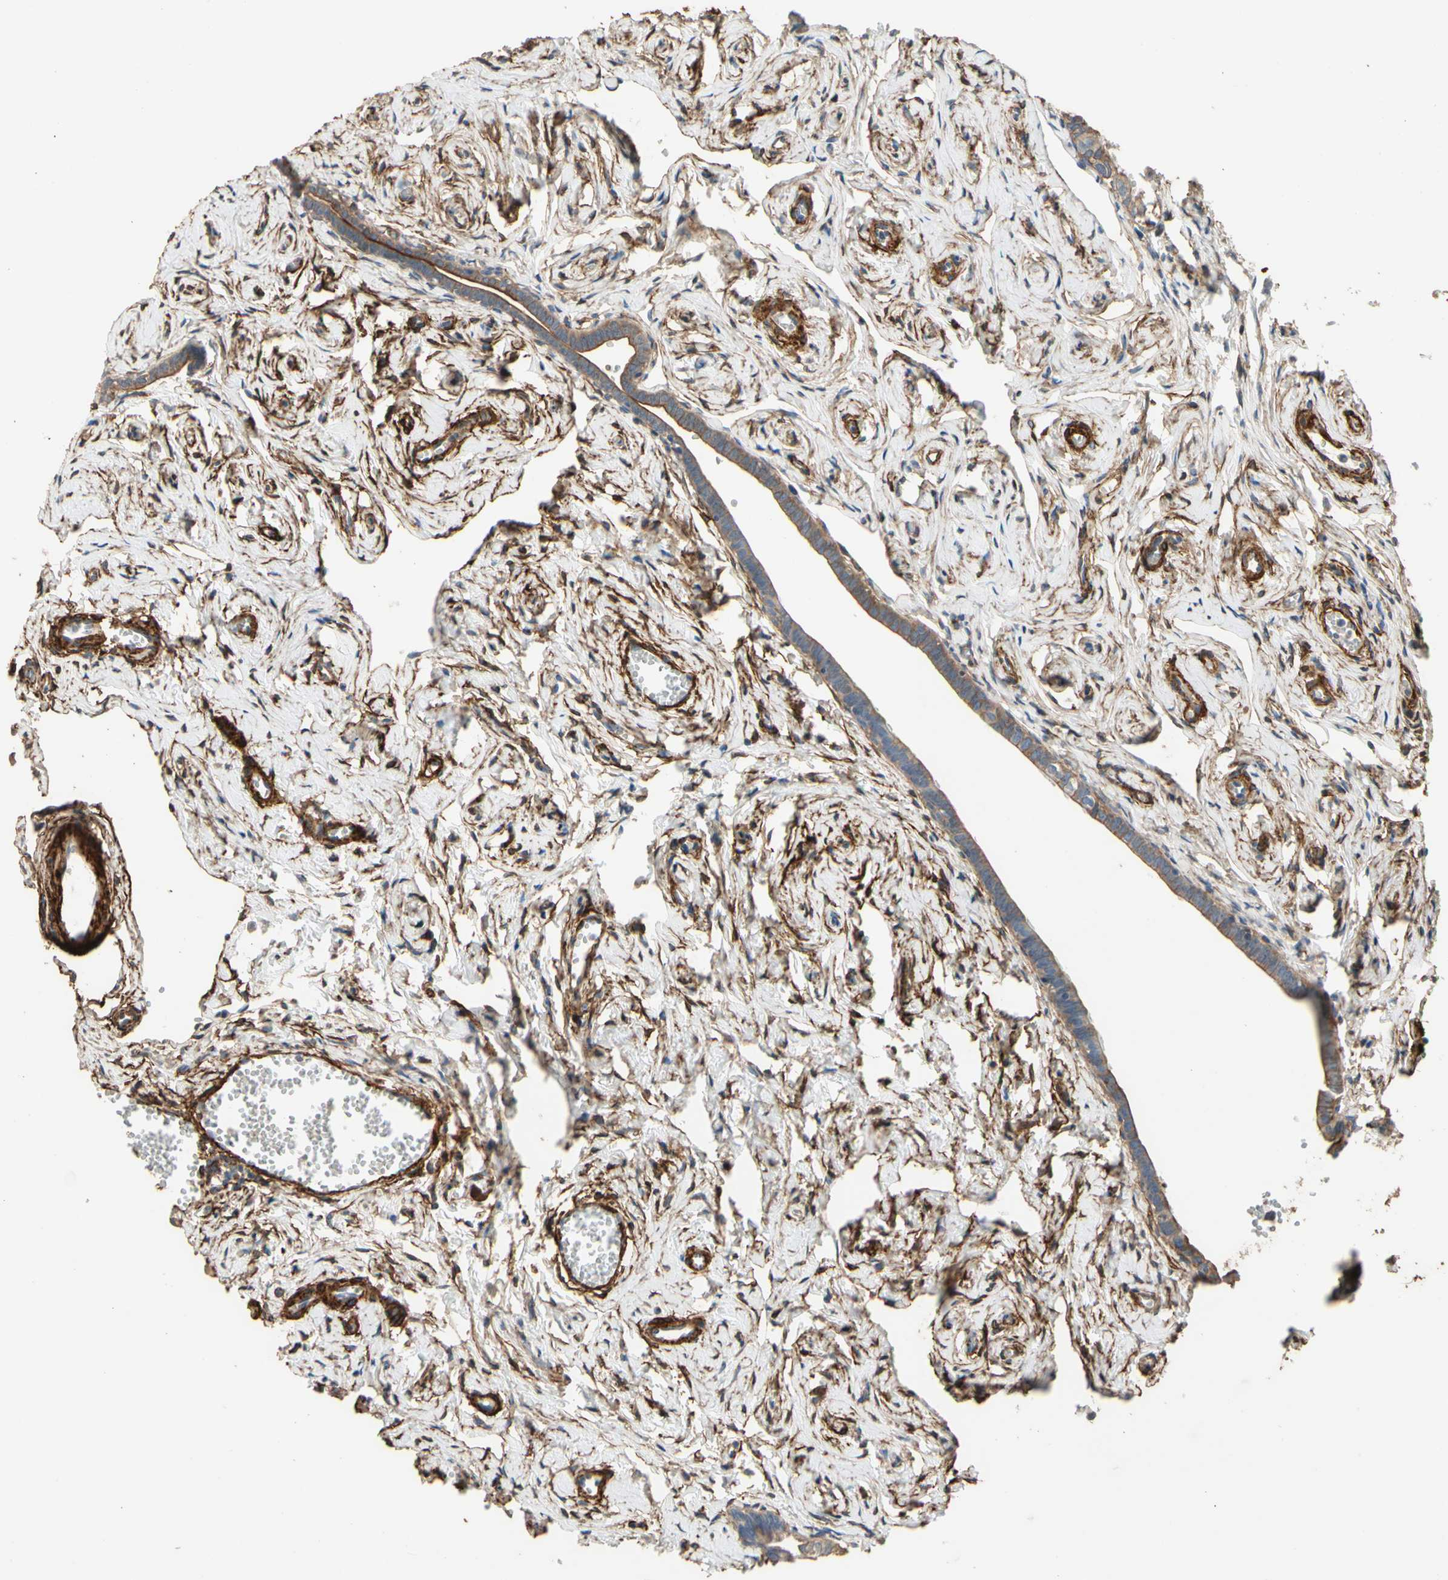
{"staining": {"intensity": "moderate", "quantity": ">75%", "location": "cytoplasmic/membranous"}, "tissue": "fallopian tube", "cell_type": "Glandular cells", "image_type": "normal", "snomed": [{"axis": "morphology", "description": "Normal tissue, NOS"}, {"axis": "topography", "description": "Fallopian tube"}], "caption": "Moderate cytoplasmic/membranous protein positivity is appreciated in approximately >75% of glandular cells in fallopian tube. (IHC, brightfield microscopy, high magnification).", "gene": "SUSD2", "patient": {"sex": "female", "age": 71}}